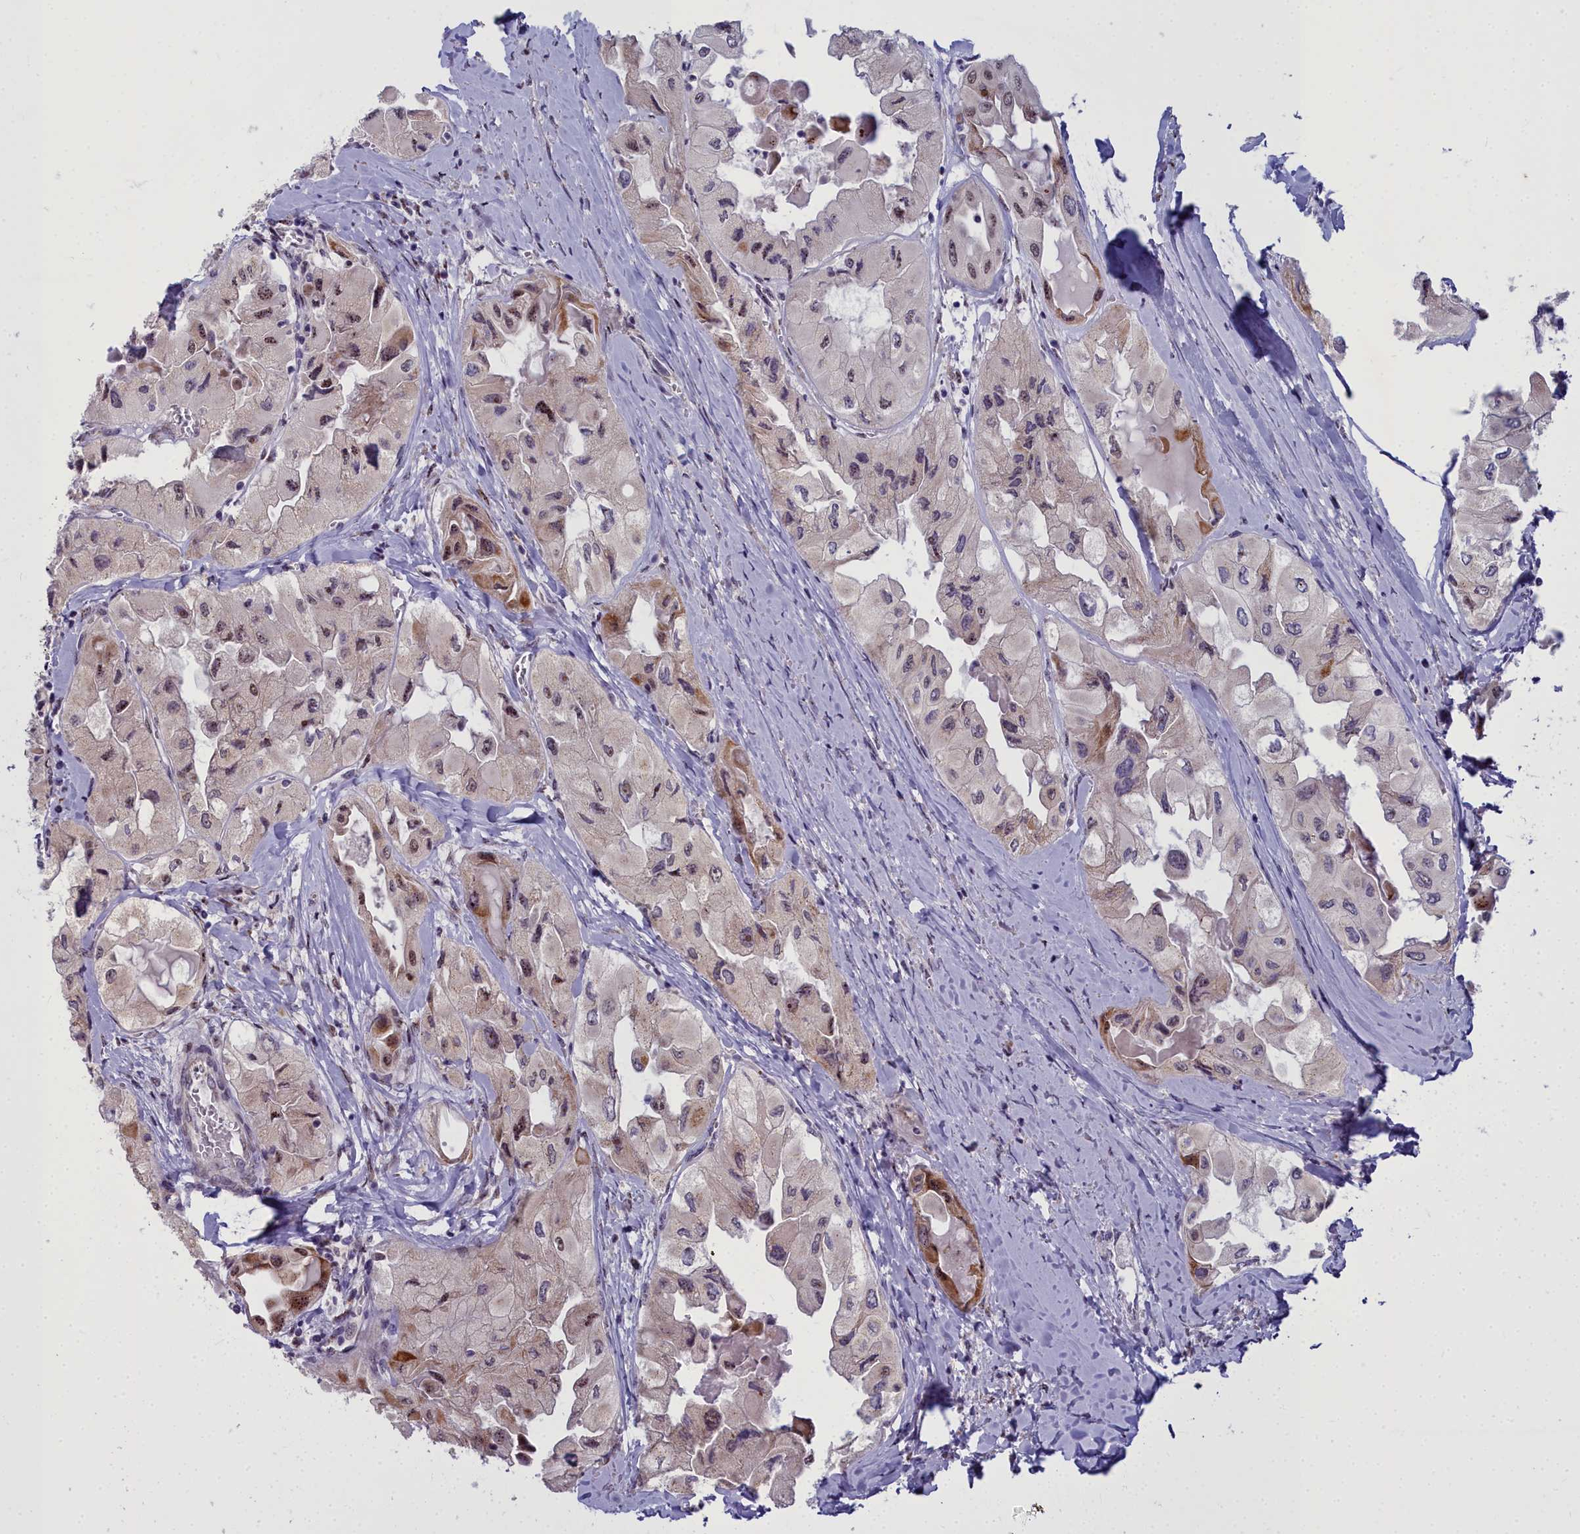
{"staining": {"intensity": "moderate", "quantity": "<25%", "location": "cytoplasmic/membranous,nuclear"}, "tissue": "thyroid cancer", "cell_type": "Tumor cells", "image_type": "cancer", "snomed": [{"axis": "morphology", "description": "Normal tissue, NOS"}, {"axis": "morphology", "description": "Papillary adenocarcinoma, NOS"}, {"axis": "topography", "description": "Thyroid gland"}], "caption": "Protein staining of papillary adenocarcinoma (thyroid) tissue demonstrates moderate cytoplasmic/membranous and nuclear staining in approximately <25% of tumor cells. (DAB IHC with brightfield microscopy, high magnification).", "gene": "WDPCP", "patient": {"sex": "female", "age": 59}}